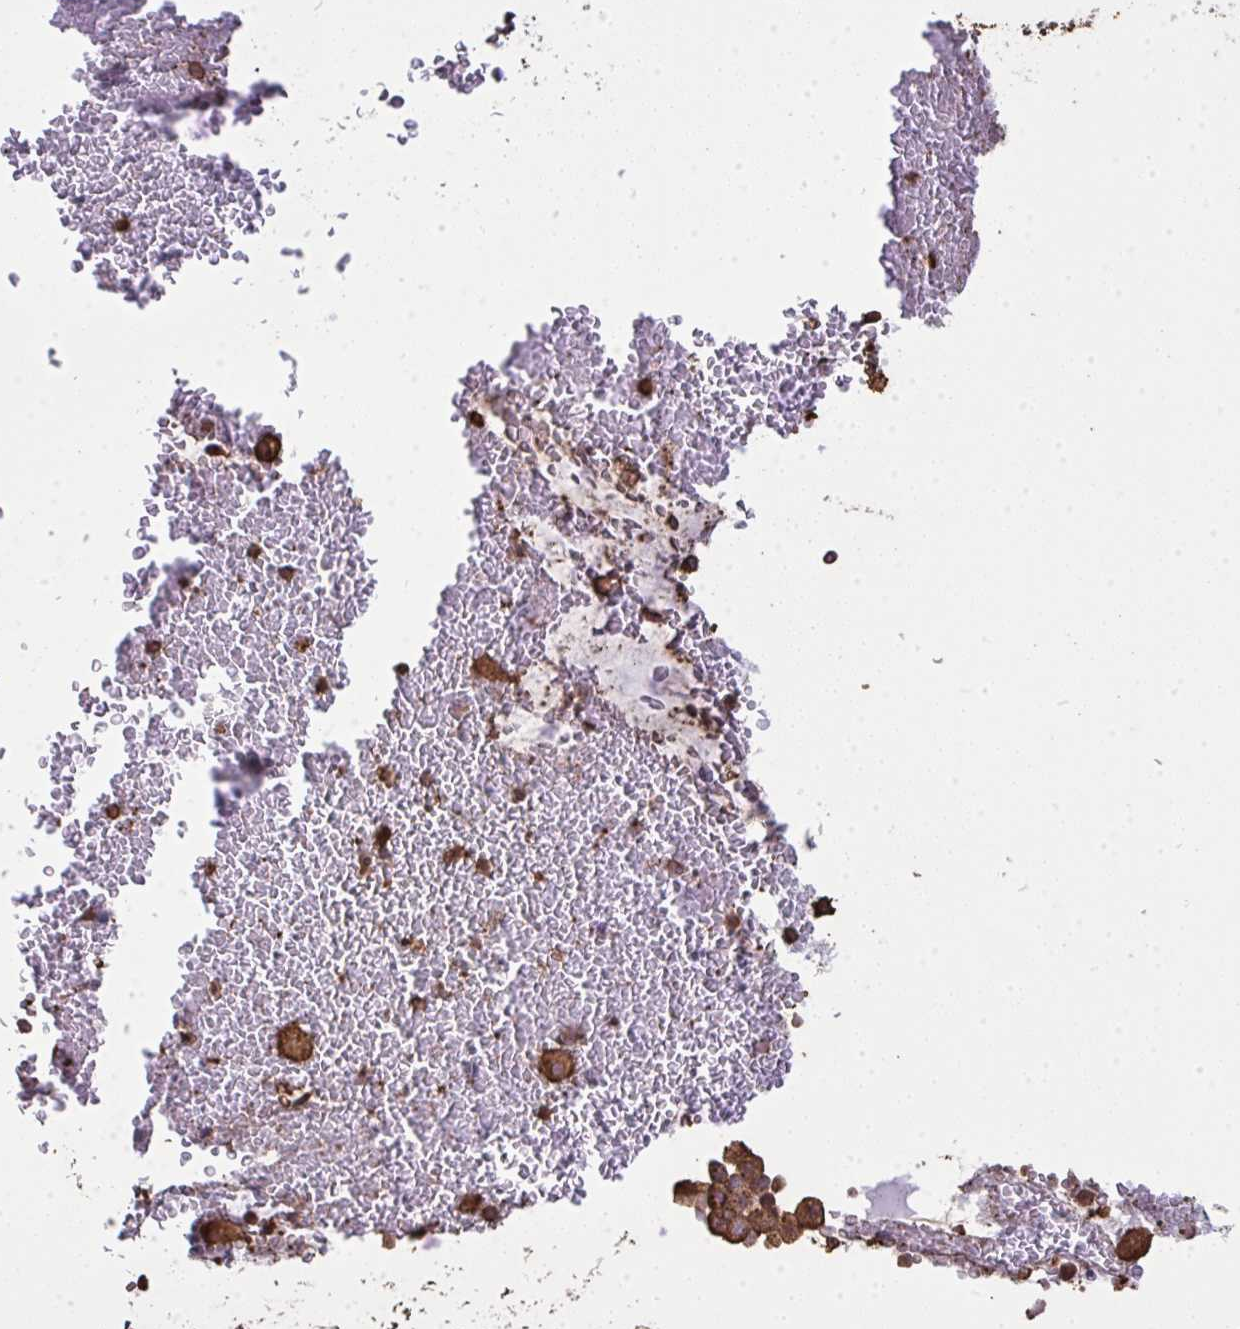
{"staining": {"intensity": "strong", "quantity": "25%-75%", "location": "cytoplasmic/membranous"}, "tissue": "bronchus", "cell_type": "Respiratory epithelial cells", "image_type": "normal", "snomed": [{"axis": "morphology", "description": "Normal tissue, NOS"}, {"axis": "topography", "description": "Lymph node"}, {"axis": "topography", "description": "Cartilage tissue"}, {"axis": "topography", "description": "Bronchus"}], "caption": "Immunohistochemistry (IHC) micrograph of unremarkable bronchus: bronchus stained using IHC reveals high levels of strong protein expression localized specifically in the cytoplasmic/membranous of respiratory epithelial cells, appearing as a cytoplasmic/membranous brown color.", "gene": "ANXA5", "patient": {"sex": "female", "age": 70}}